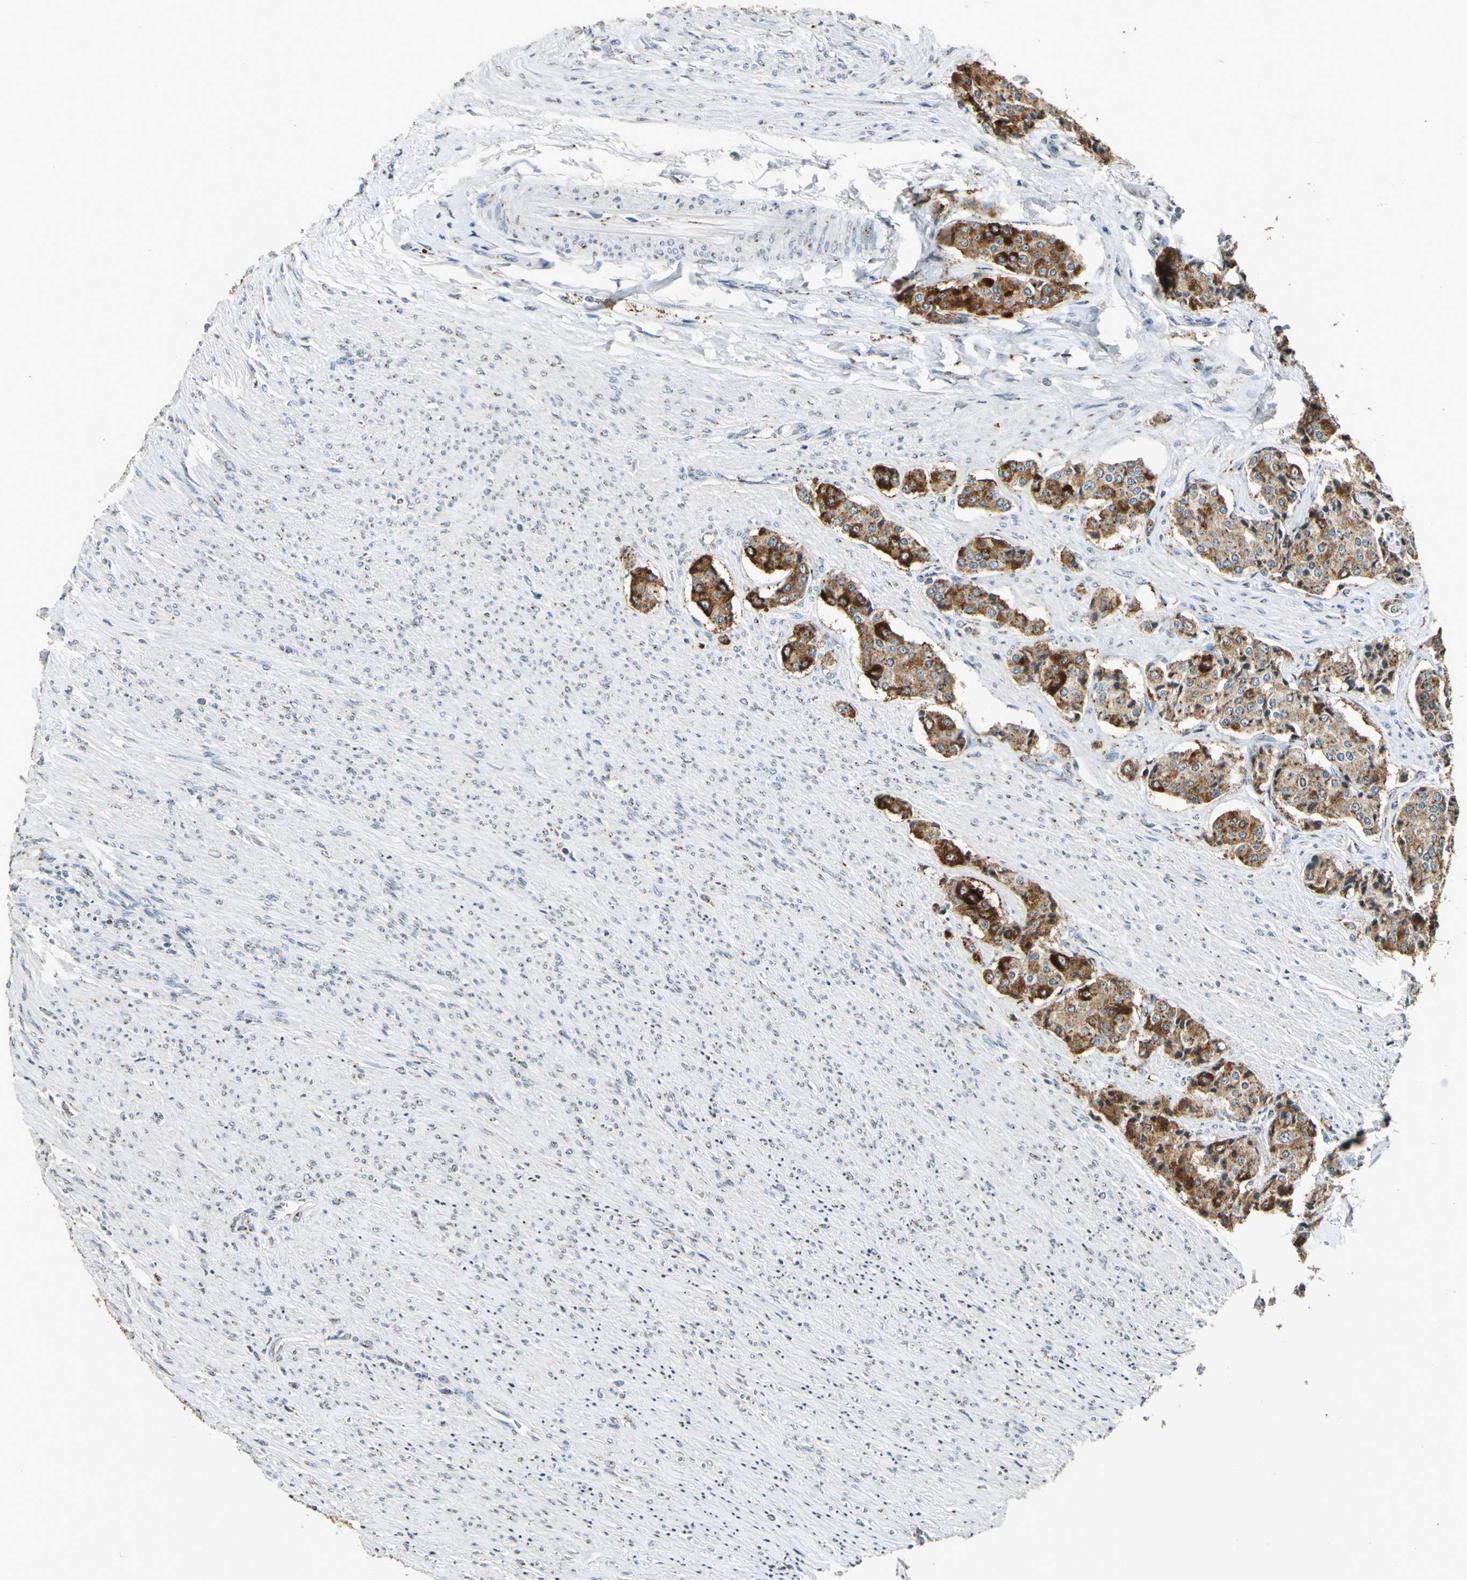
{"staining": {"intensity": "strong", "quantity": "25%-75%", "location": "cytoplasmic/membranous"}, "tissue": "carcinoid", "cell_type": "Tumor cells", "image_type": "cancer", "snomed": [{"axis": "morphology", "description": "Carcinoid, malignant, NOS"}, {"axis": "topography", "description": "Colon"}], "caption": "Protein expression analysis of carcinoid (malignant) shows strong cytoplasmic/membranous staining in approximately 25%-75% of tumor cells.", "gene": "TMEM115", "patient": {"sex": "female", "age": 61}}